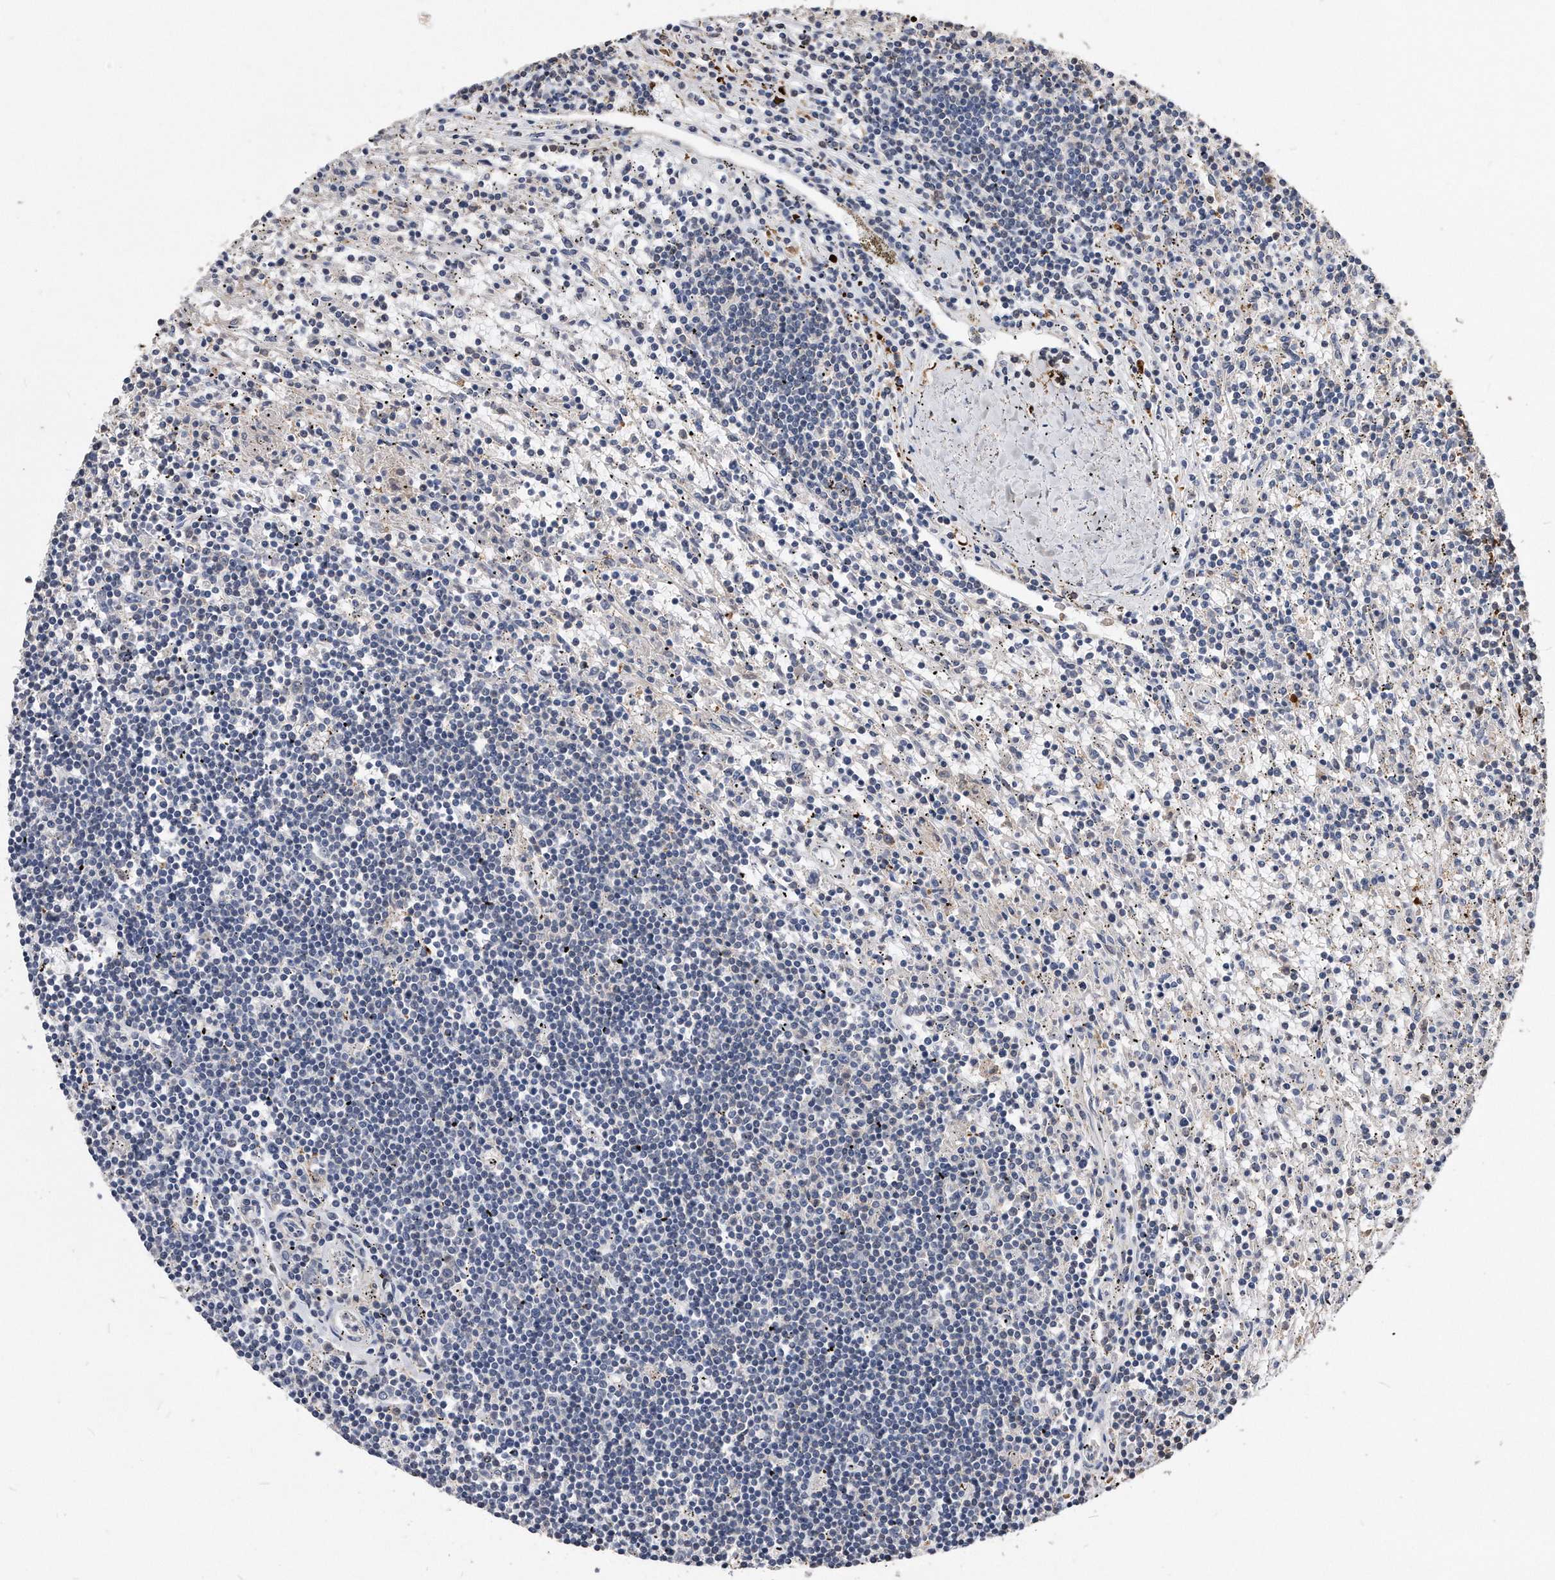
{"staining": {"intensity": "negative", "quantity": "none", "location": "none"}, "tissue": "lymphoma", "cell_type": "Tumor cells", "image_type": "cancer", "snomed": [{"axis": "morphology", "description": "Malignant lymphoma, non-Hodgkin's type, Low grade"}, {"axis": "topography", "description": "Spleen"}], "caption": "Immunohistochemistry (IHC) of human lymphoma demonstrates no positivity in tumor cells.", "gene": "IL20RA", "patient": {"sex": "male", "age": 76}}